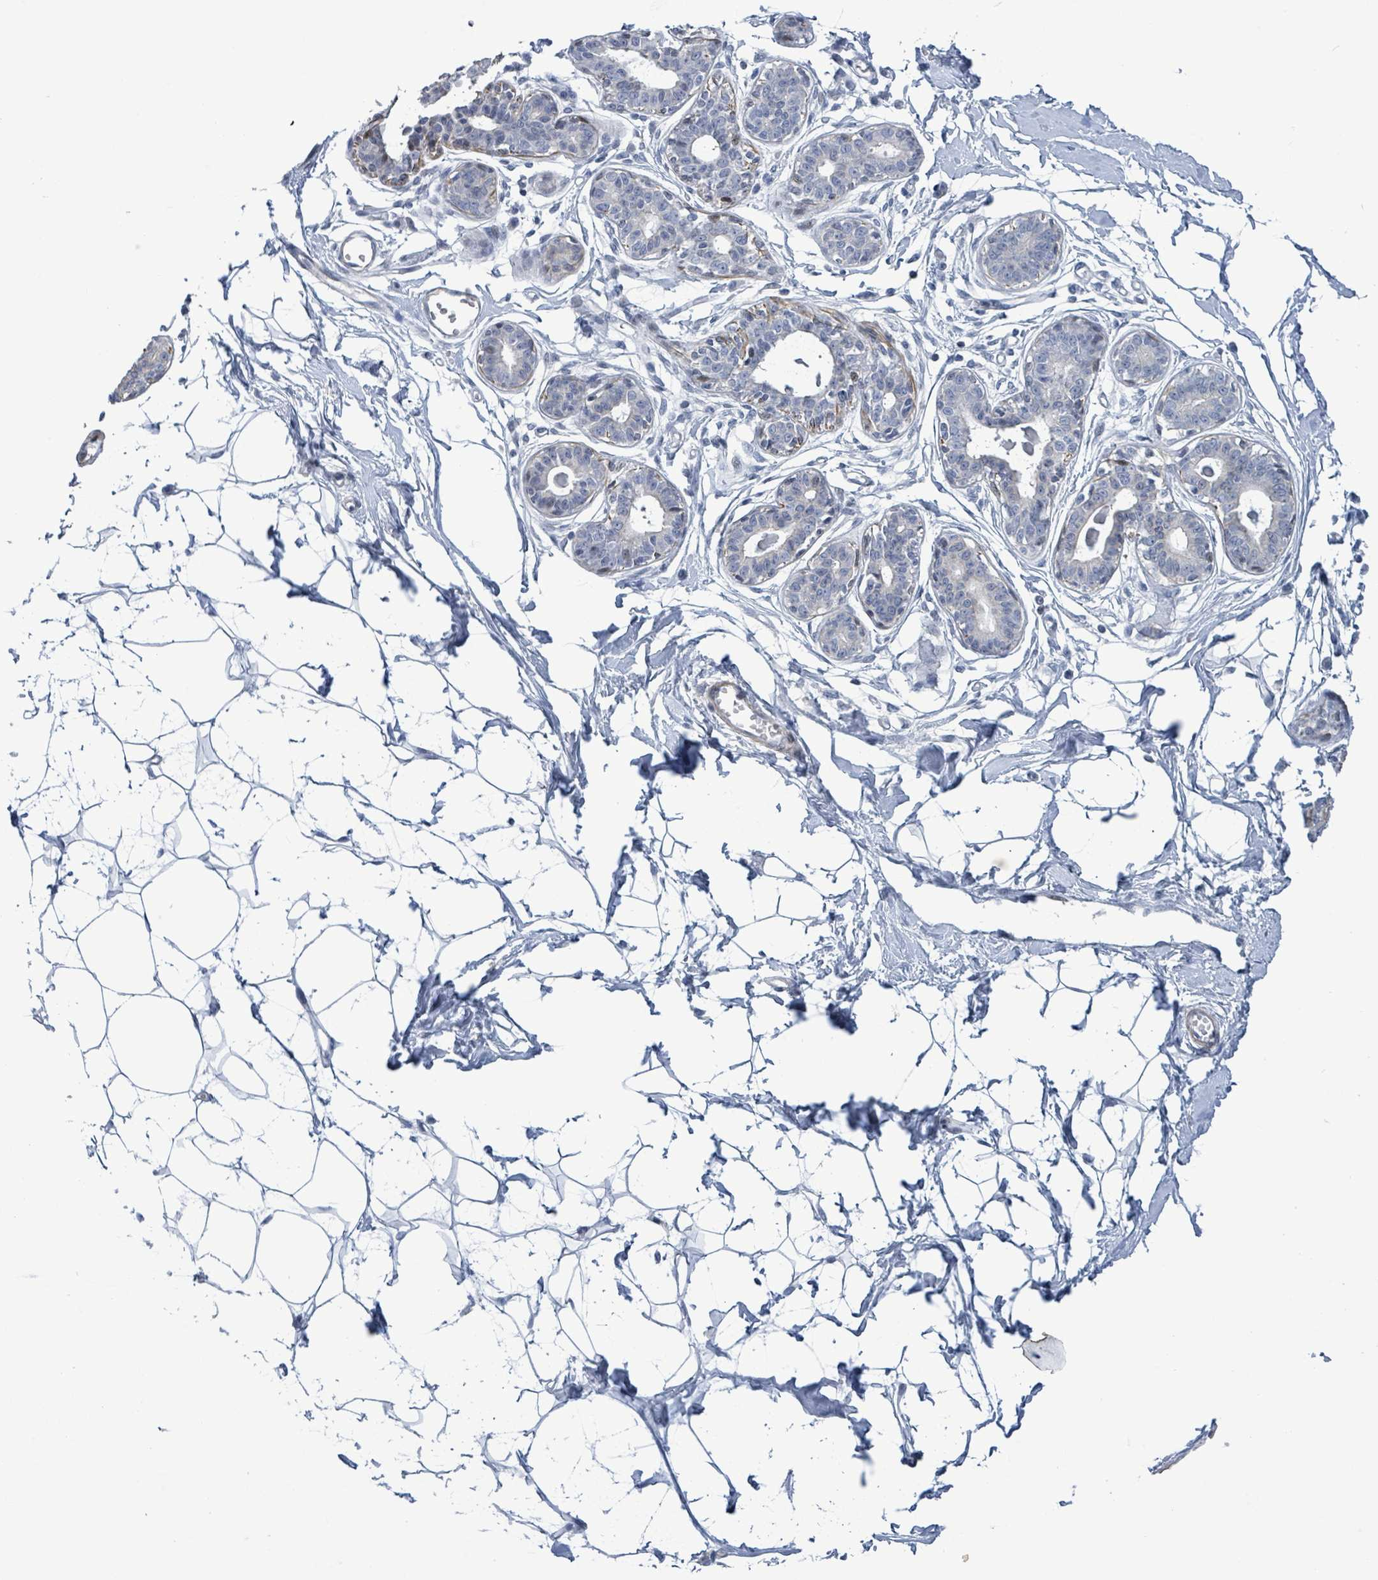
{"staining": {"intensity": "negative", "quantity": "none", "location": "none"}, "tissue": "breast", "cell_type": "Adipocytes", "image_type": "normal", "snomed": [{"axis": "morphology", "description": "Normal tissue, NOS"}, {"axis": "topography", "description": "Breast"}], "caption": "Protein analysis of normal breast exhibits no significant expression in adipocytes.", "gene": "NTN3", "patient": {"sex": "female", "age": 45}}